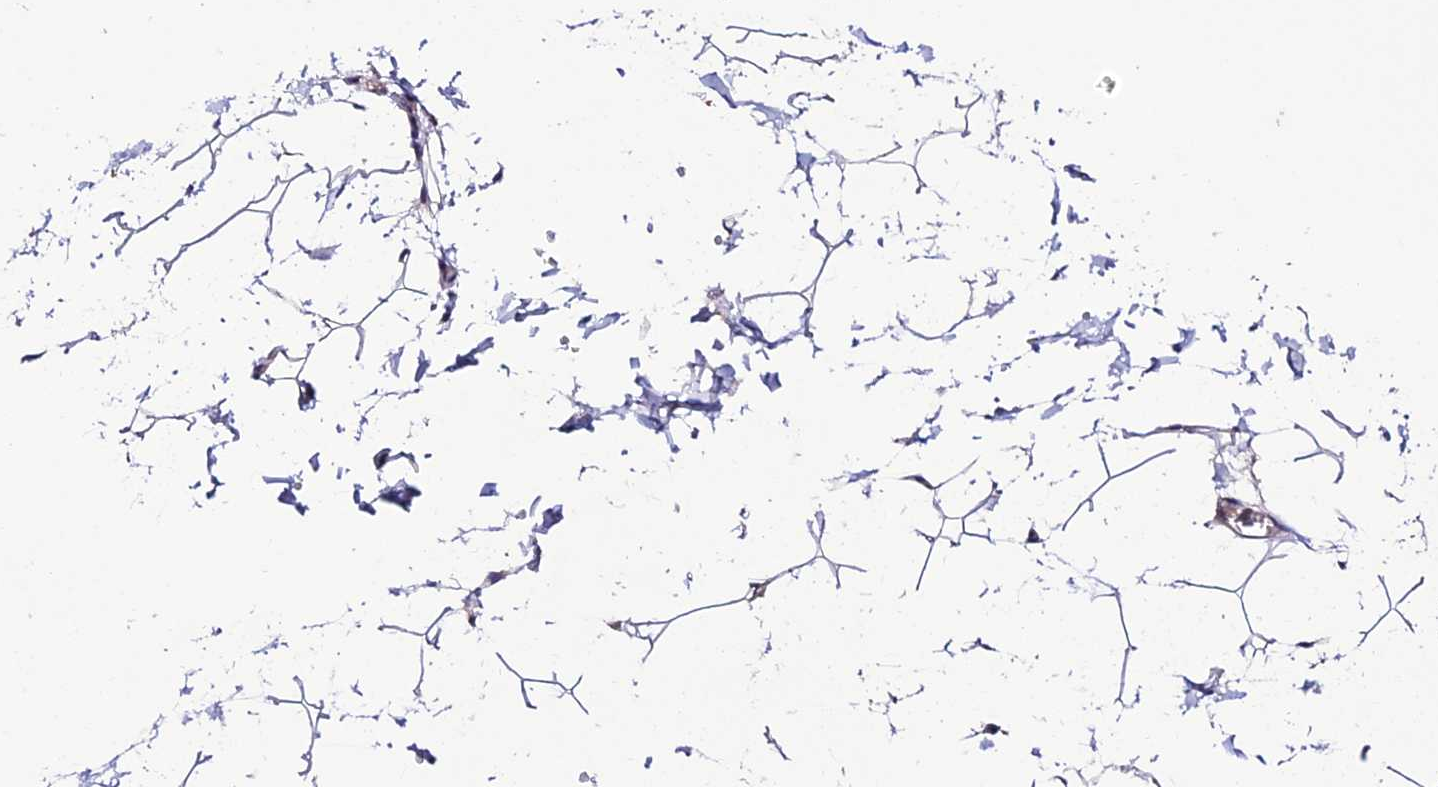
{"staining": {"intensity": "negative", "quantity": "none", "location": "none"}, "tissue": "adipose tissue", "cell_type": "Adipocytes", "image_type": "normal", "snomed": [{"axis": "morphology", "description": "Normal tissue, NOS"}, {"axis": "topography", "description": "Gallbladder"}, {"axis": "topography", "description": "Peripheral nerve tissue"}], "caption": "An immunohistochemistry (IHC) micrograph of unremarkable adipose tissue is shown. There is no staining in adipocytes of adipose tissue.", "gene": "BRME1", "patient": {"sex": "male", "age": 38}}